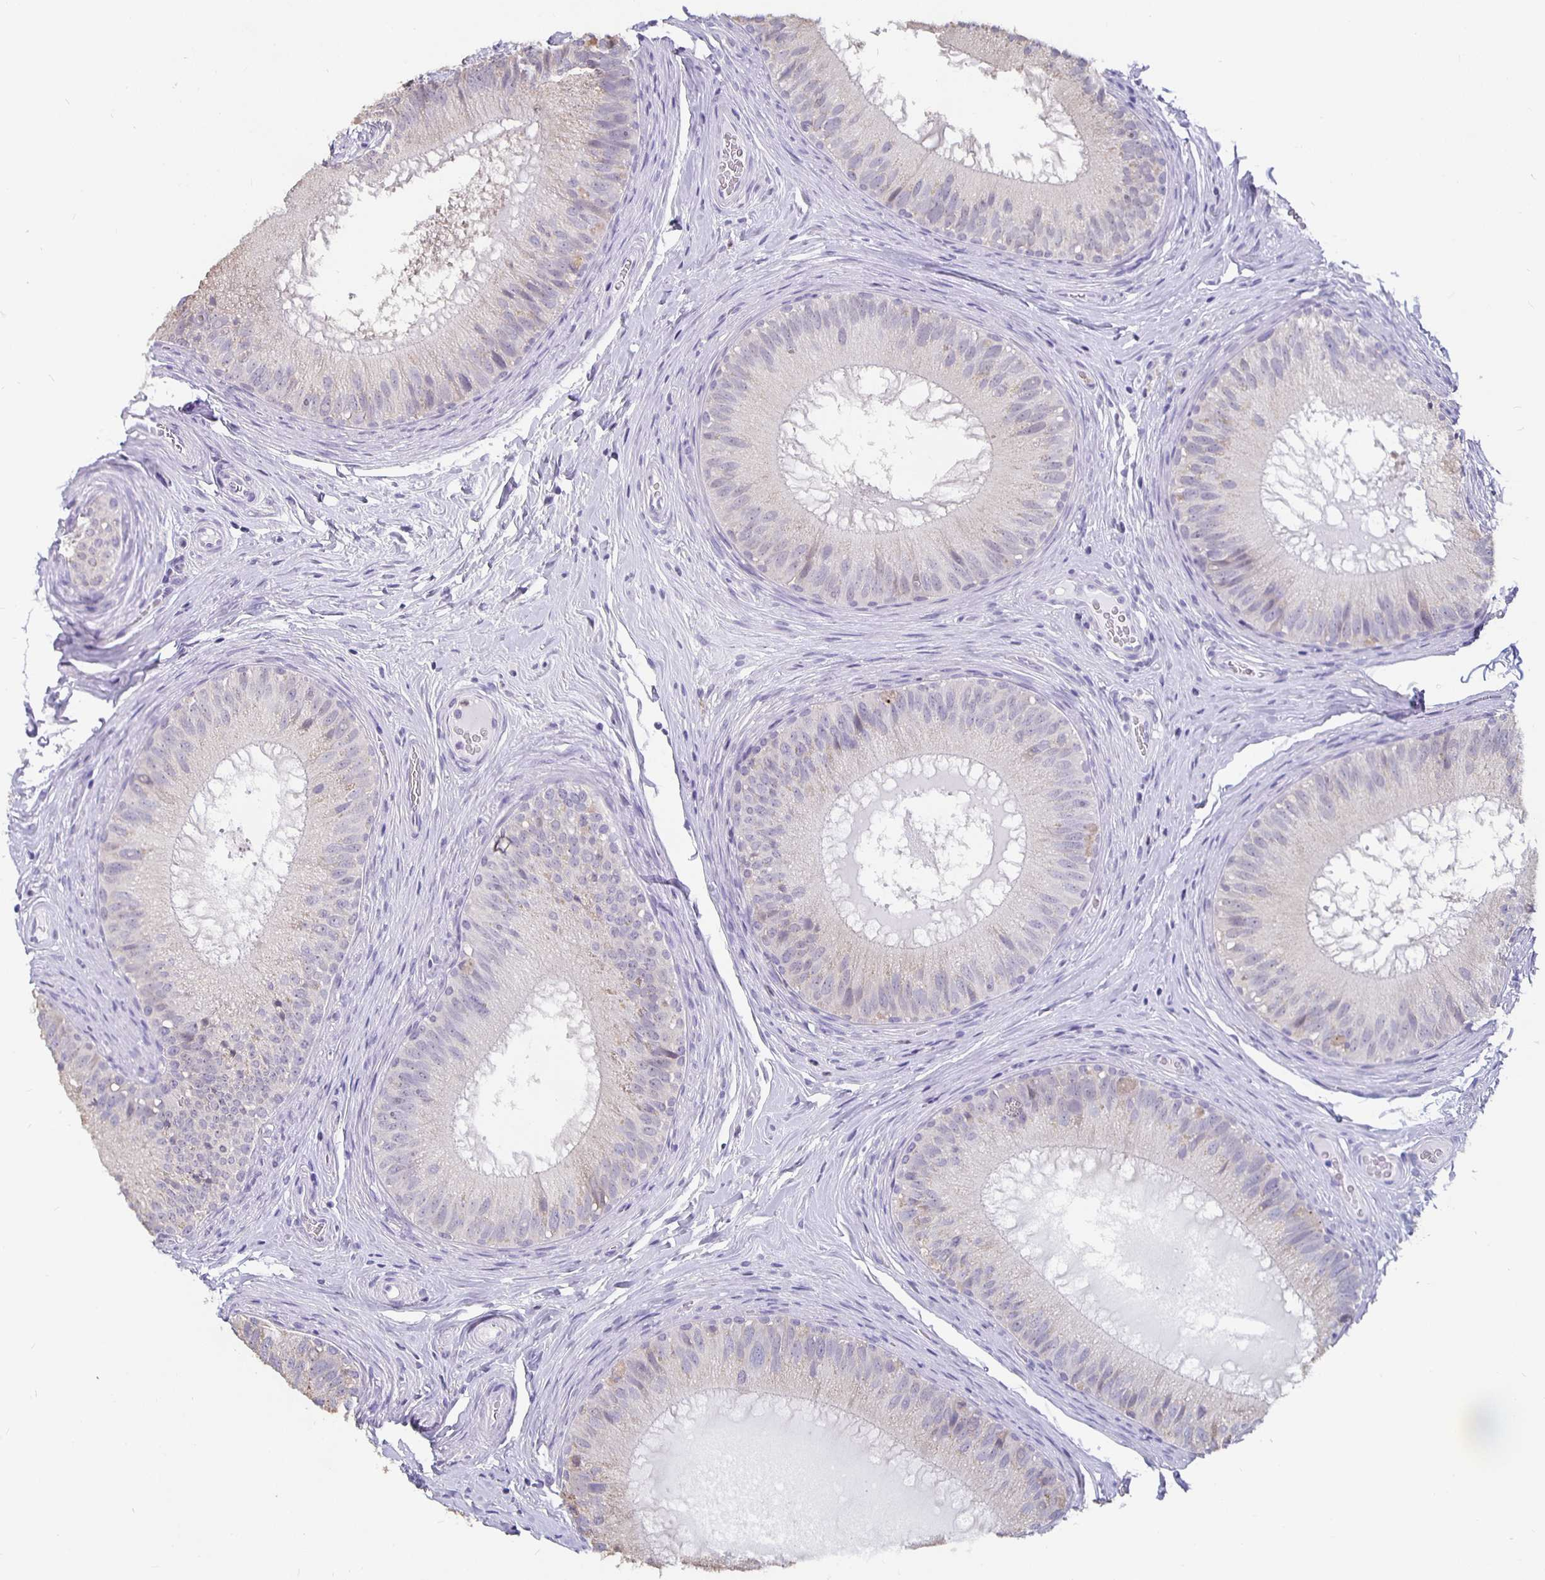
{"staining": {"intensity": "negative", "quantity": "none", "location": "none"}, "tissue": "epididymis", "cell_type": "Glandular cells", "image_type": "normal", "snomed": [{"axis": "morphology", "description": "Normal tissue, NOS"}, {"axis": "topography", "description": "Epididymis"}], "caption": "The micrograph displays no staining of glandular cells in unremarkable epididymis.", "gene": "GPX4", "patient": {"sex": "male", "age": 34}}